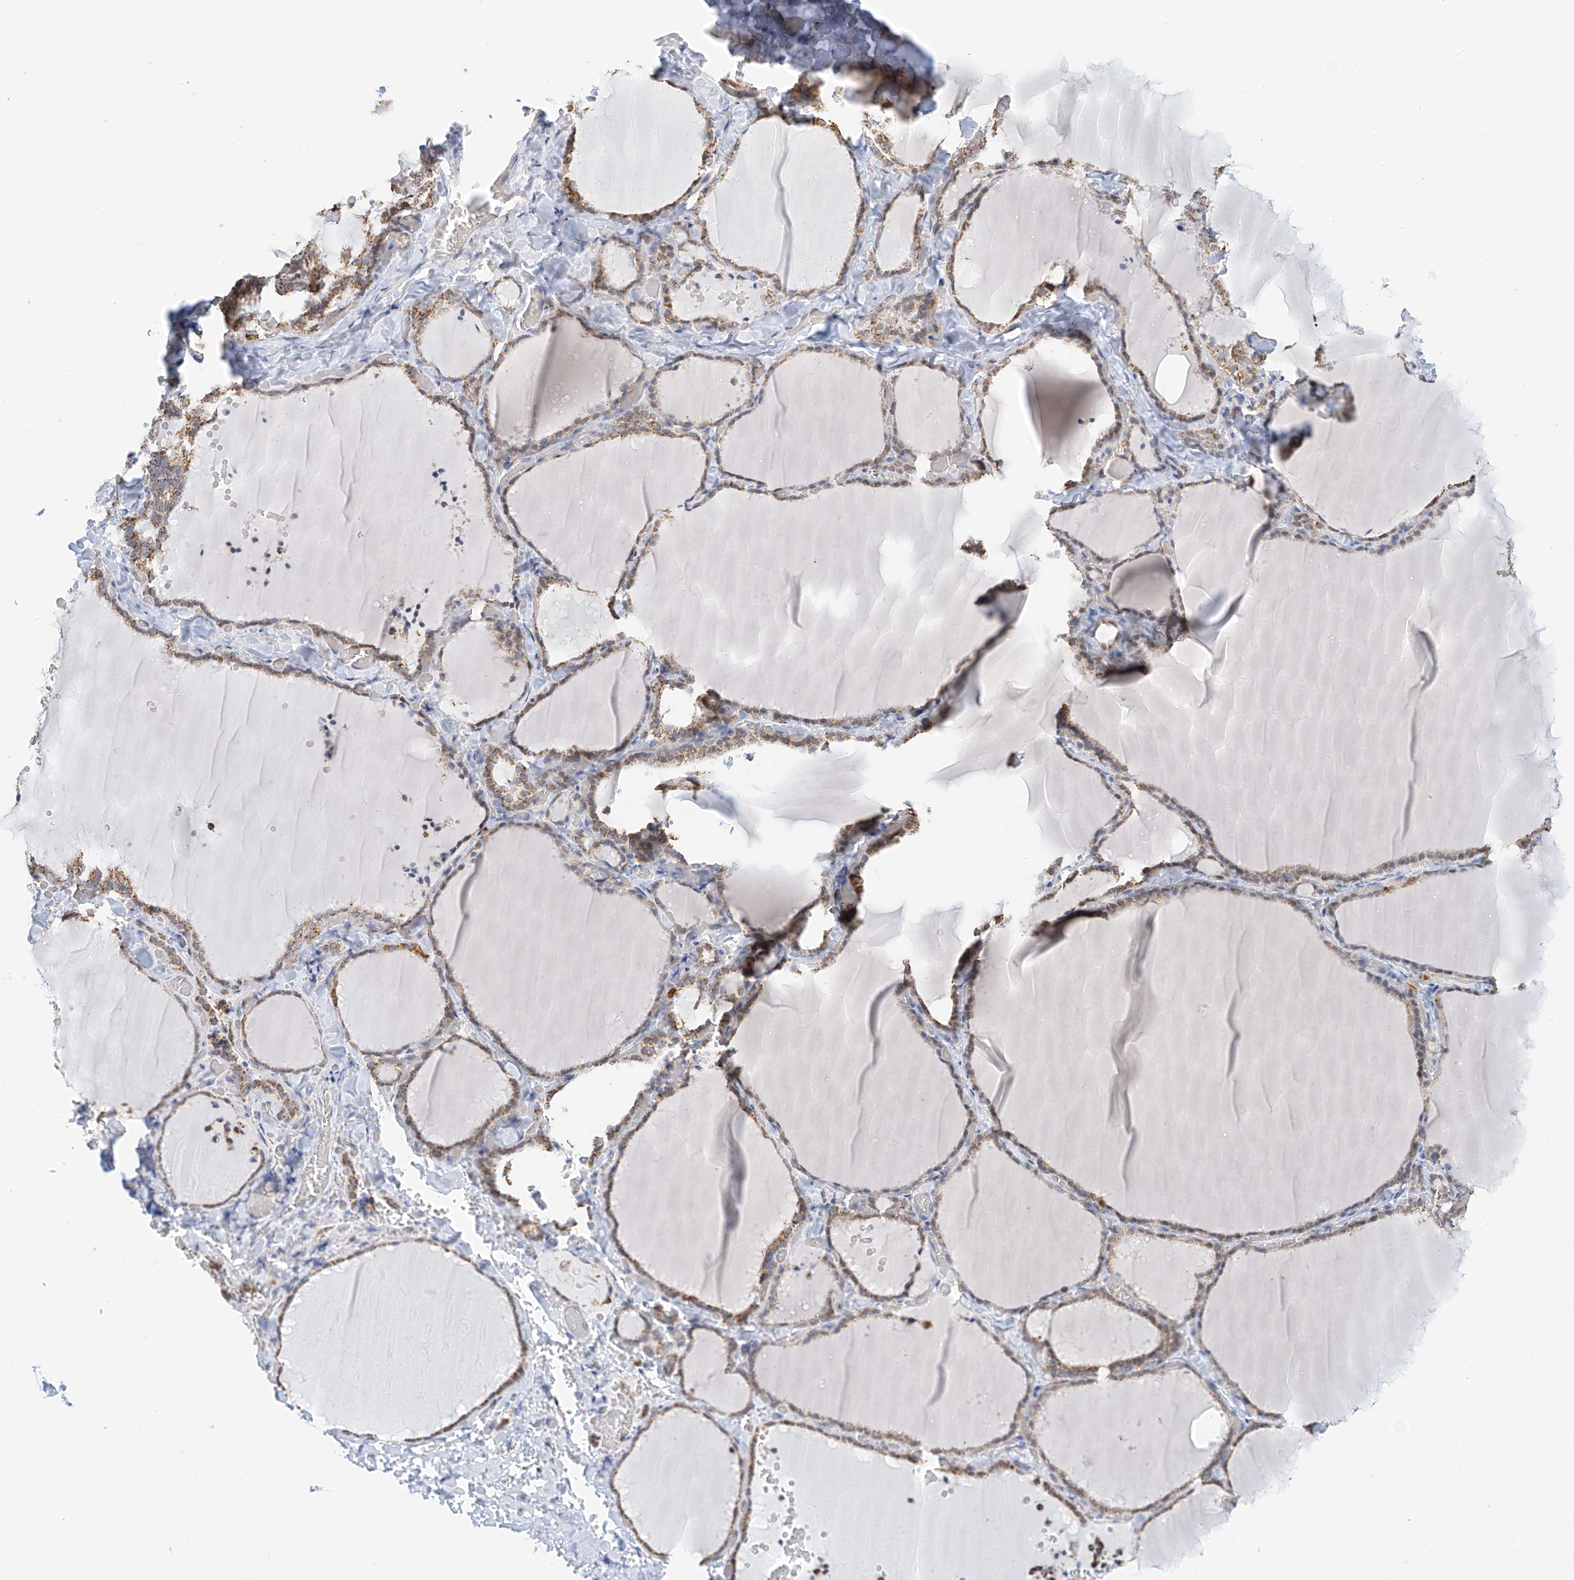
{"staining": {"intensity": "moderate", "quantity": ">75%", "location": "cytoplasmic/membranous"}, "tissue": "thyroid gland", "cell_type": "Glandular cells", "image_type": "normal", "snomed": [{"axis": "morphology", "description": "Normal tissue, NOS"}, {"axis": "topography", "description": "Thyroid gland"}], "caption": "Protein analysis of normal thyroid gland demonstrates moderate cytoplasmic/membranous staining in approximately >75% of glandular cells. The staining is performed using DAB brown chromogen to label protein expression. The nuclei are counter-stained blue using hematoxylin.", "gene": "NALCN", "patient": {"sex": "female", "age": 22}}